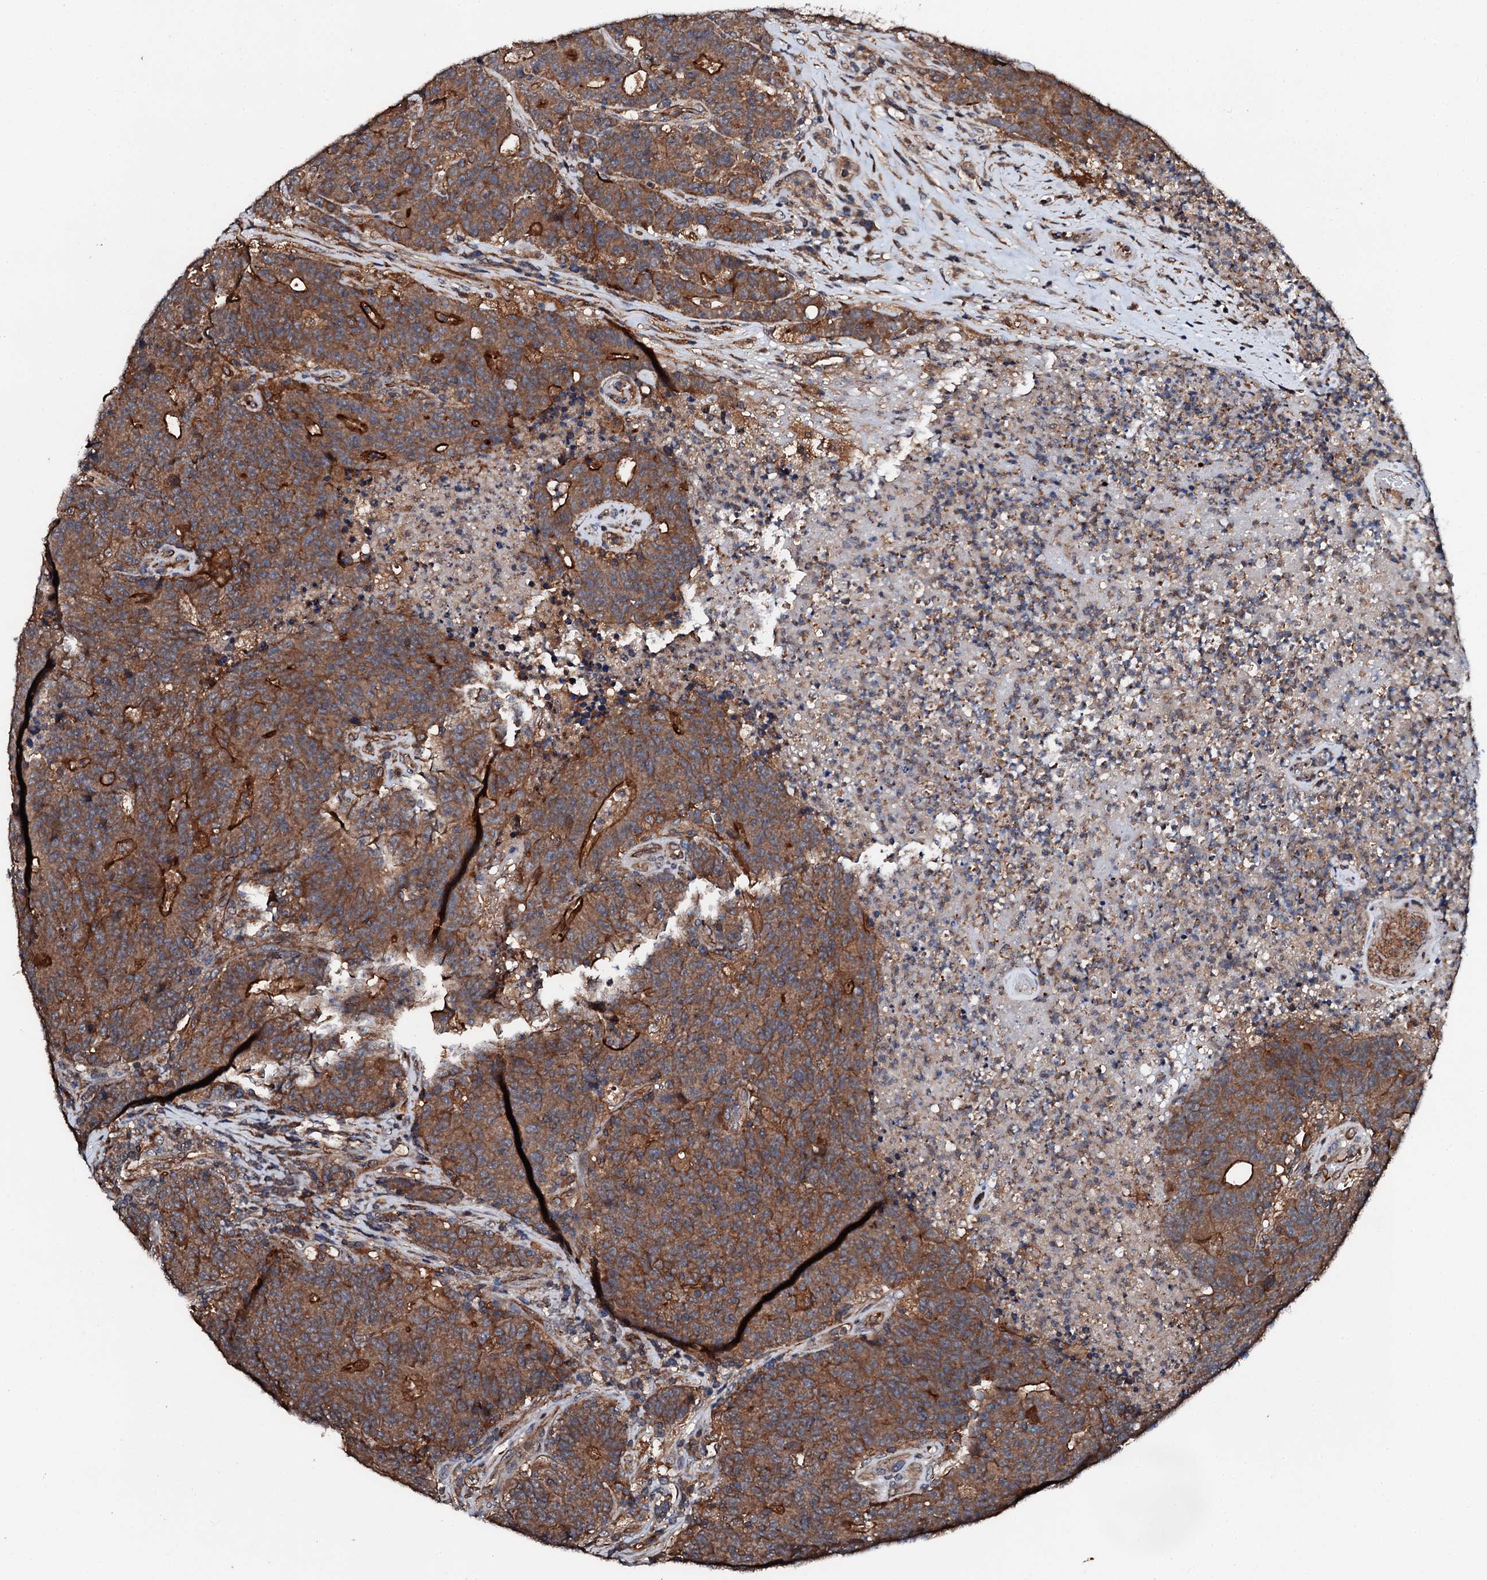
{"staining": {"intensity": "strong", "quantity": ">75%", "location": "cytoplasmic/membranous"}, "tissue": "colorectal cancer", "cell_type": "Tumor cells", "image_type": "cancer", "snomed": [{"axis": "morphology", "description": "Adenocarcinoma, NOS"}, {"axis": "topography", "description": "Colon"}], "caption": "The image displays a brown stain indicating the presence of a protein in the cytoplasmic/membranous of tumor cells in colorectal cancer (adenocarcinoma). (DAB (3,3'-diaminobenzidine) = brown stain, brightfield microscopy at high magnification).", "gene": "FGD4", "patient": {"sex": "female", "age": 75}}